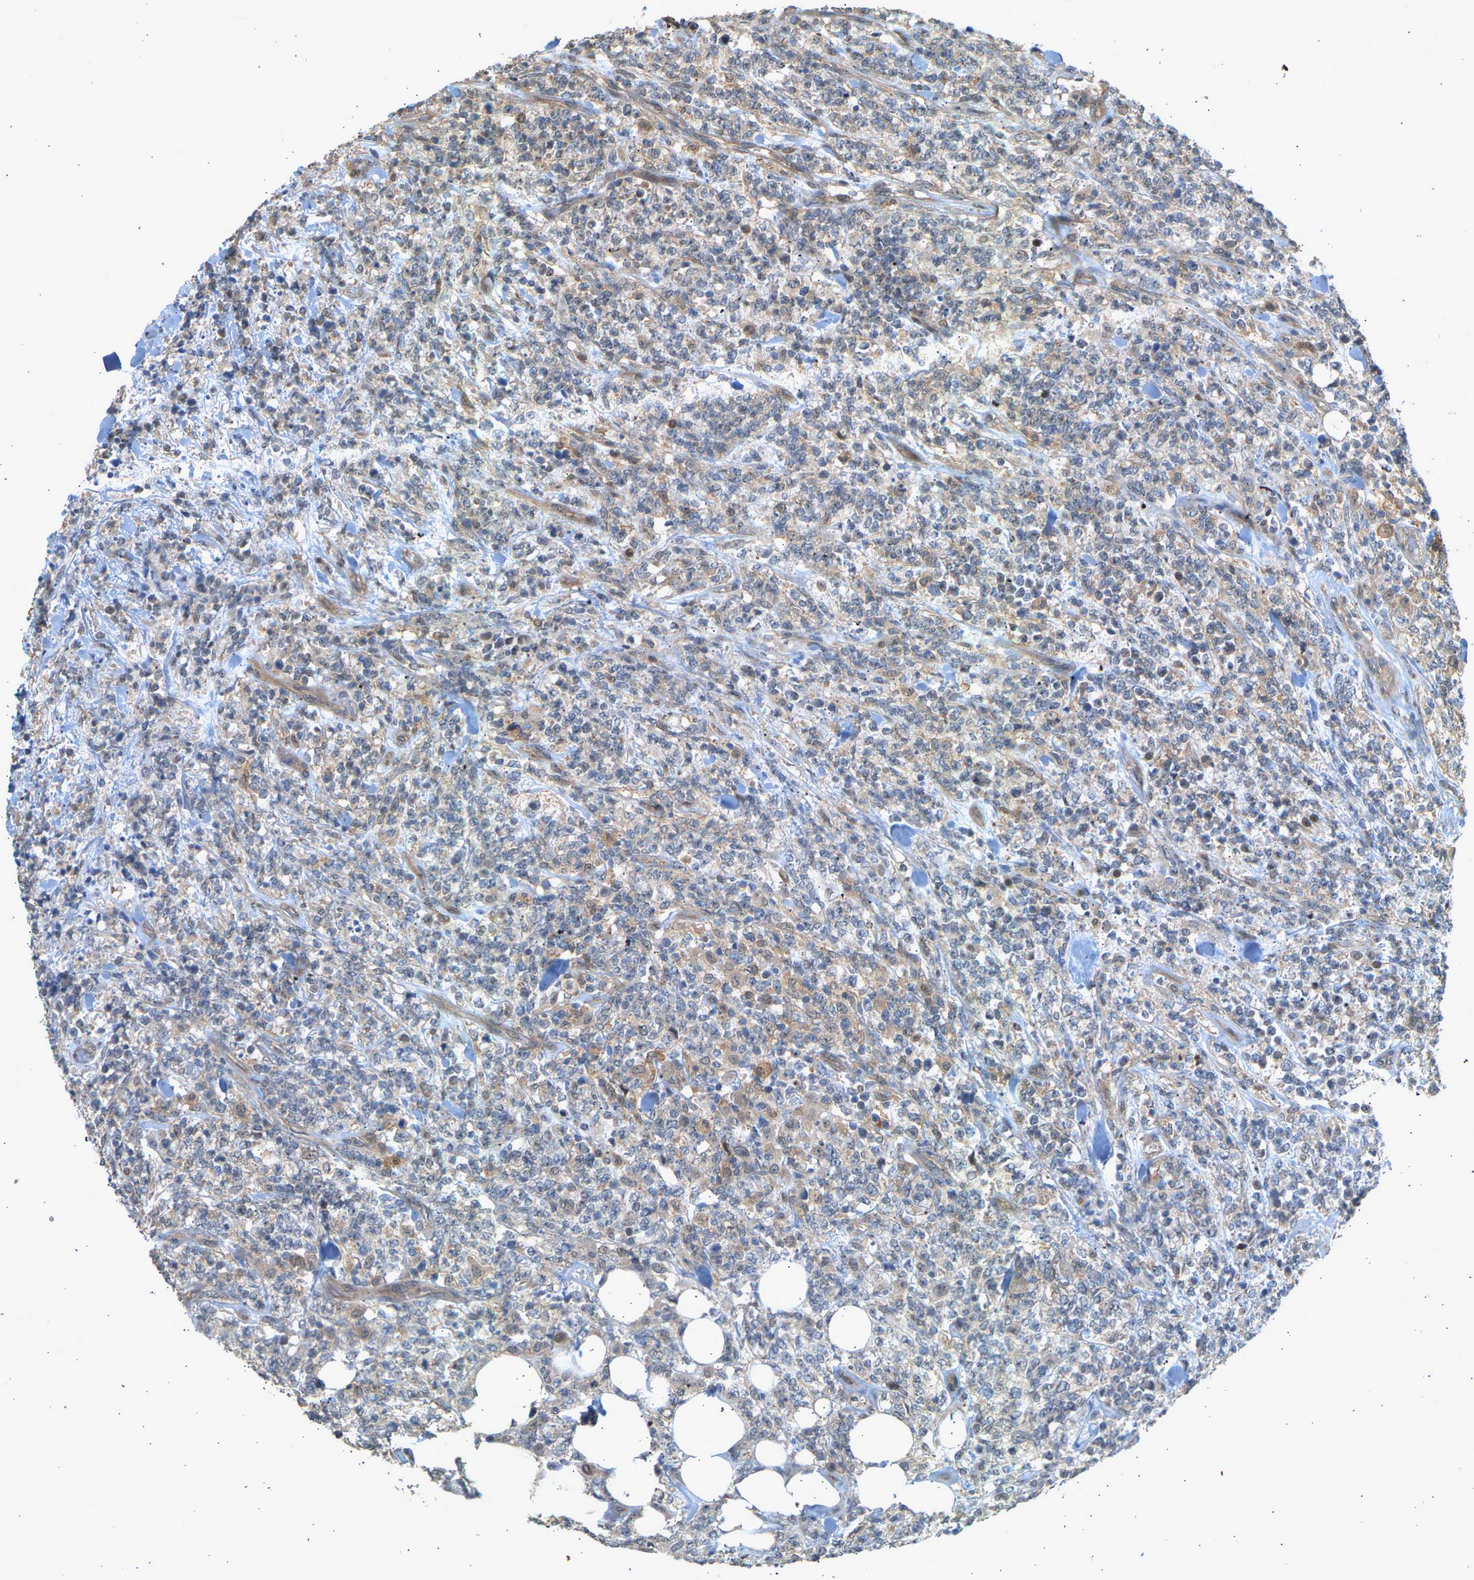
{"staining": {"intensity": "weak", "quantity": "<25%", "location": "cytoplasmic/membranous"}, "tissue": "lymphoma", "cell_type": "Tumor cells", "image_type": "cancer", "snomed": [{"axis": "morphology", "description": "Malignant lymphoma, non-Hodgkin's type, High grade"}, {"axis": "topography", "description": "Soft tissue"}], "caption": "Lymphoma stained for a protein using immunohistochemistry (IHC) exhibits no positivity tumor cells.", "gene": "RGL1", "patient": {"sex": "male", "age": 18}}